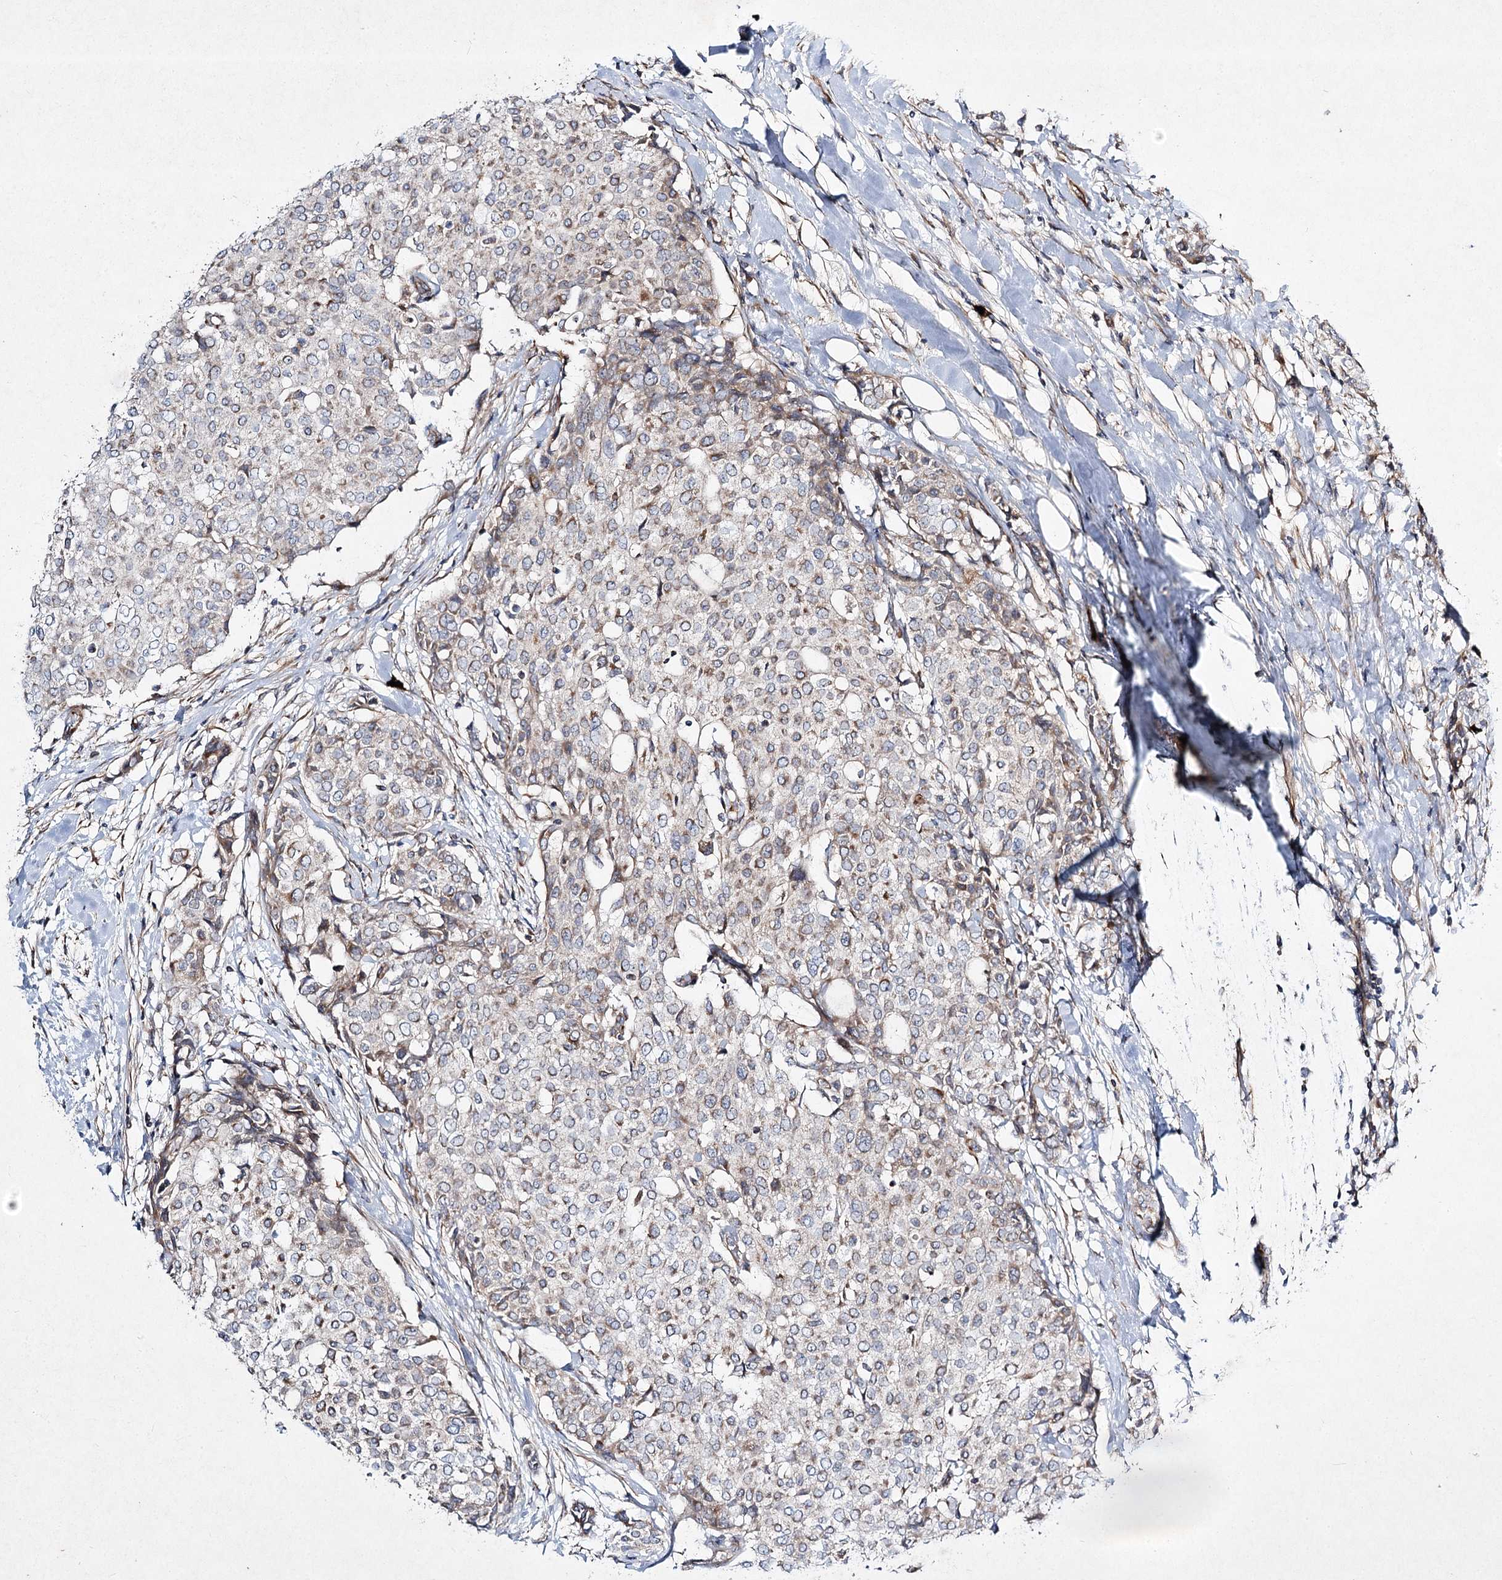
{"staining": {"intensity": "moderate", "quantity": ">75%", "location": "cytoplasmic/membranous"}, "tissue": "breast cancer", "cell_type": "Tumor cells", "image_type": "cancer", "snomed": [{"axis": "morphology", "description": "Lobular carcinoma"}, {"axis": "topography", "description": "Breast"}], "caption": "Immunohistochemistry (DAB) staining of human breast cancer (lobular carcinoma) displays moderate cytoplasmic/membranous protein positivity in about >75% of tumor cells. (DAB IHC with brightfield microscopy, high magnification).", "gene": "KIAA0825", "patient": {"sex": "female", "age": 51}}